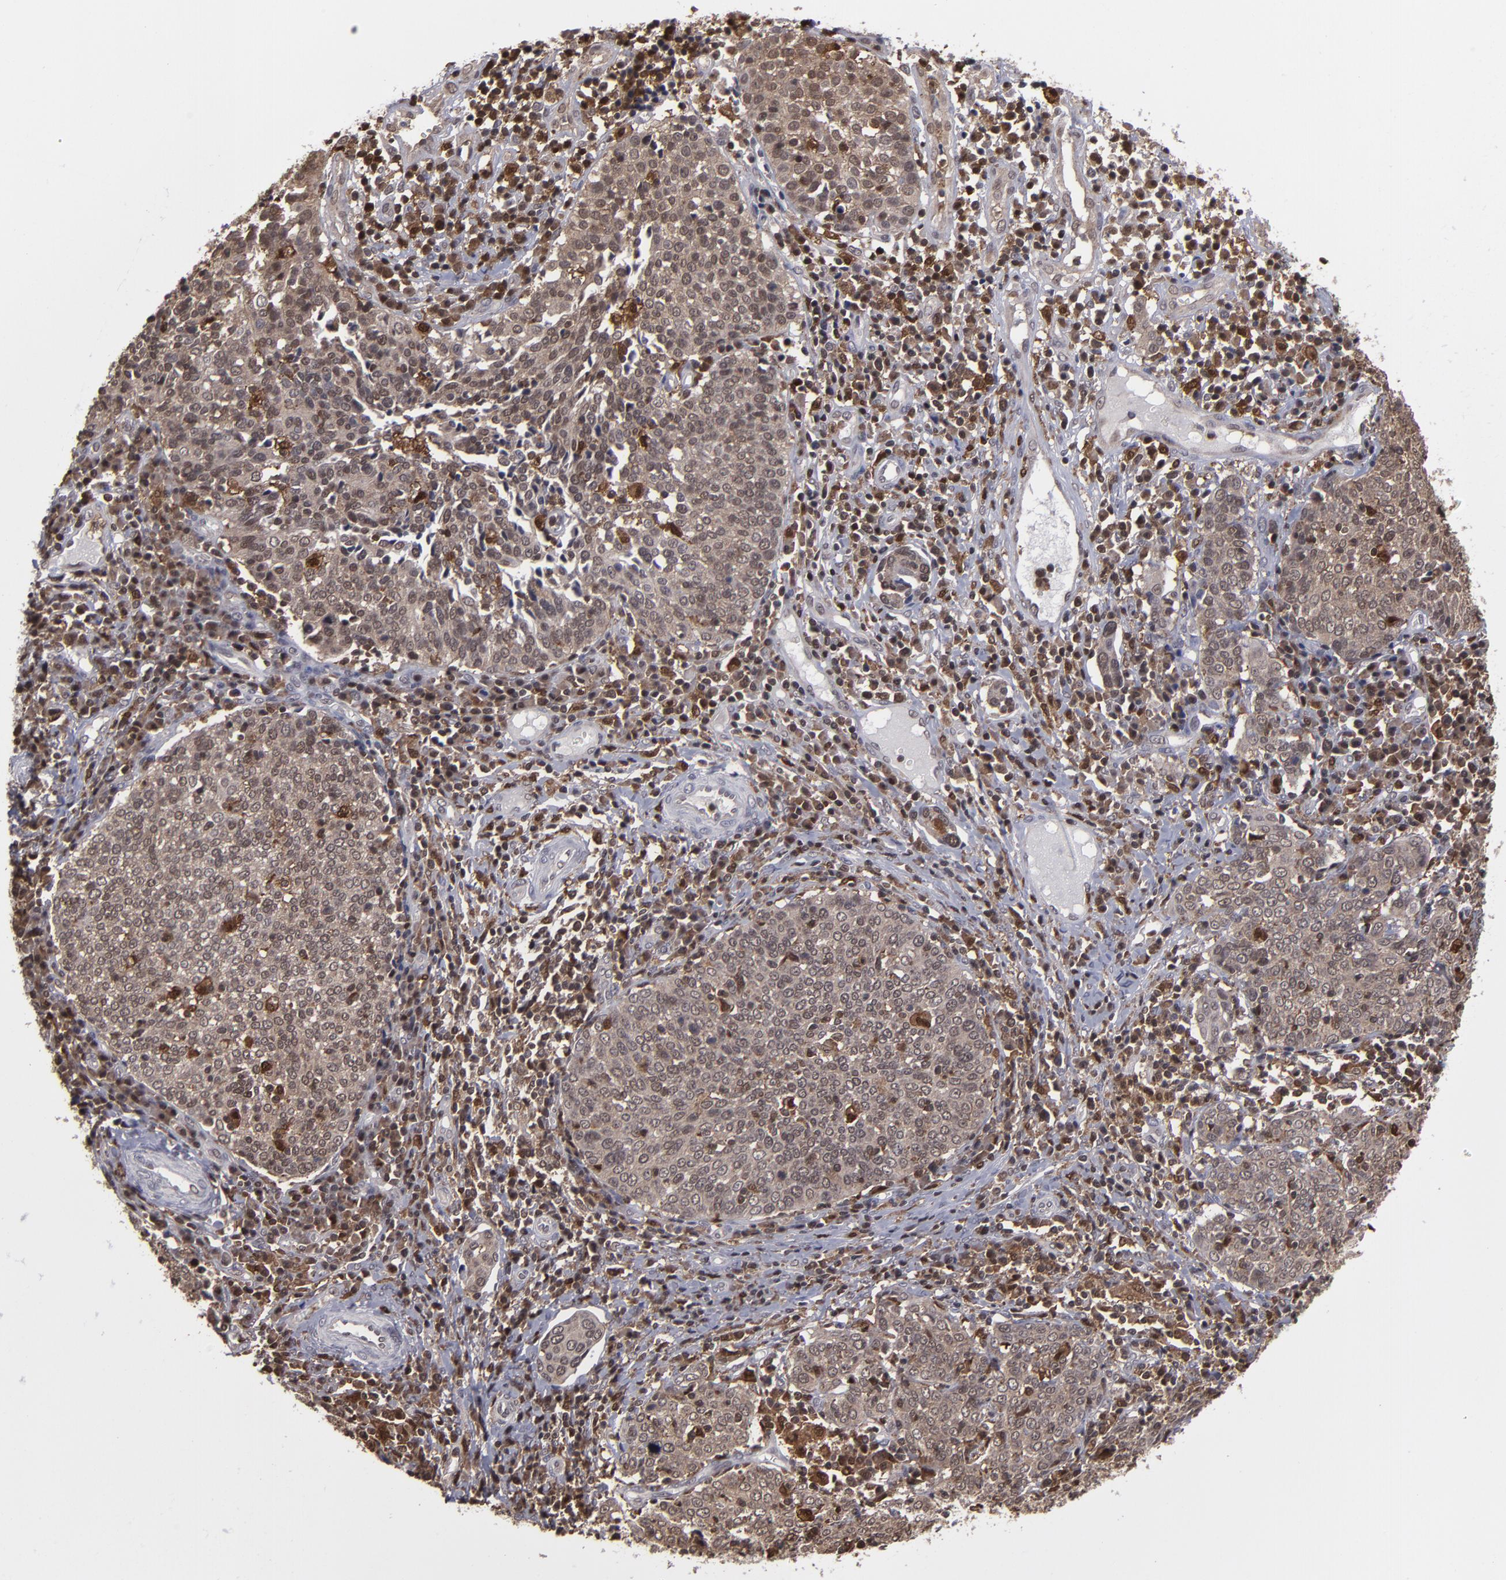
{"staining": {"intensity": "moderate", "quantity": ">75%", "location": "cytoplasmic/membranous,nuclear"}, "tissue": "cervical cancer", "cell_type": "Tumor cells", "image_type": "cancer", "snomed": [{"axis": "morphology", "description": "Squamous cell carcinoma, NOS"}, {"axis": "topography", "description": "Cervix"}], "caption": "Immunohistochemistry of cervical squamous cell carcinoma shows medium levels of moderate cytoplasmic/membranous and nuclear positivity in about >75% of tumor cells.", "gene": "GRB2", "patient": {"sex": "female", "age": 40}}